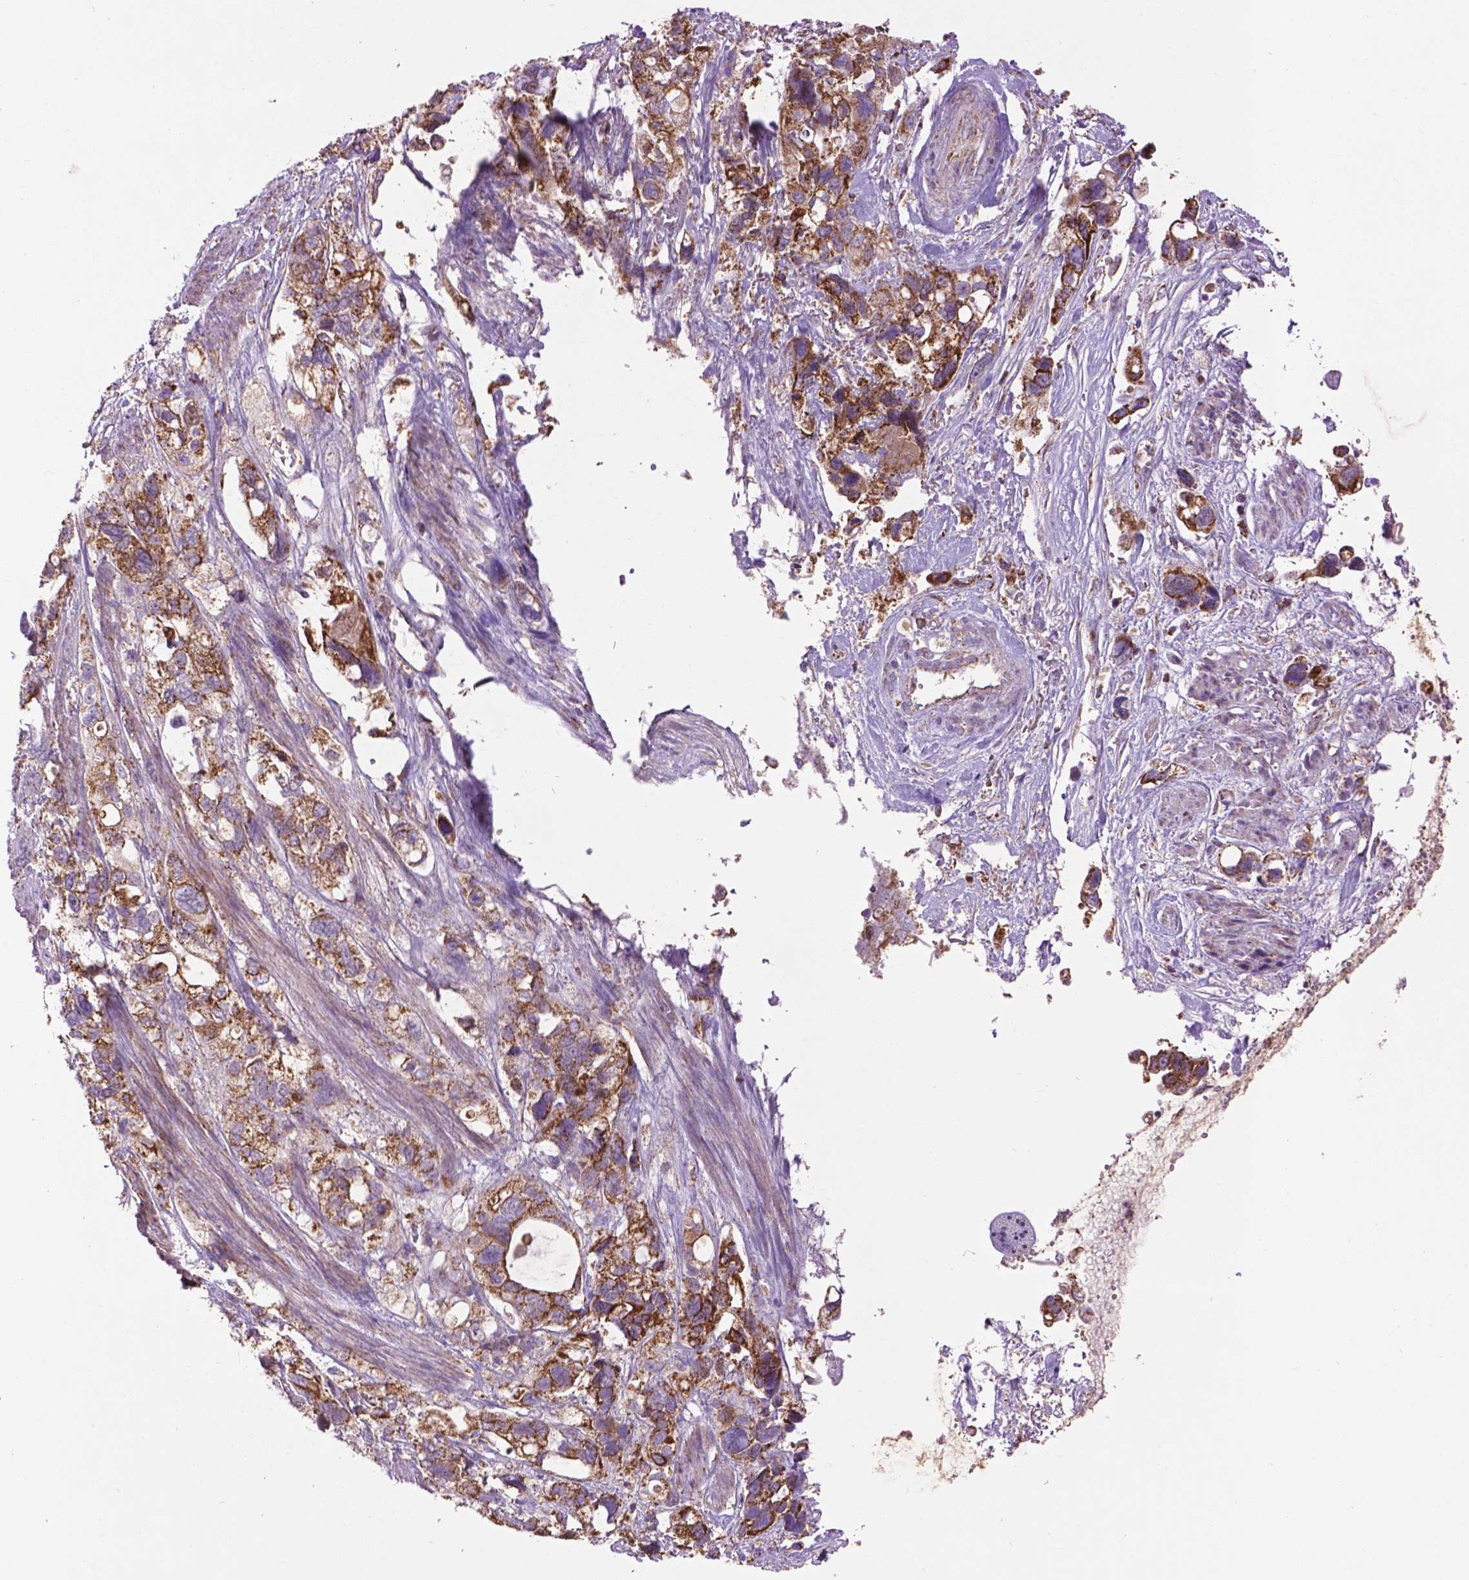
{"staining": {"intensity": "moderate", "quantity": ">75%", "location": "cytoplasmic/membranous"}, "tissue": "stomach cancer", "cell_type": "Tumor cells", "image_type": "cancer", "snomed": [{"axis": "morphology", "description": "Adenocarcinoma, NOS"}, {"axis": "topography", "description": "Stomach, upper"}], "caption": "A brown stain shows moderate cytoplasmic/membranous staining of a protein in human stomach adenocarcinoma tumor cells.", "gene": "PYCR3", "patient": {"sex": "female", "age": 81}}